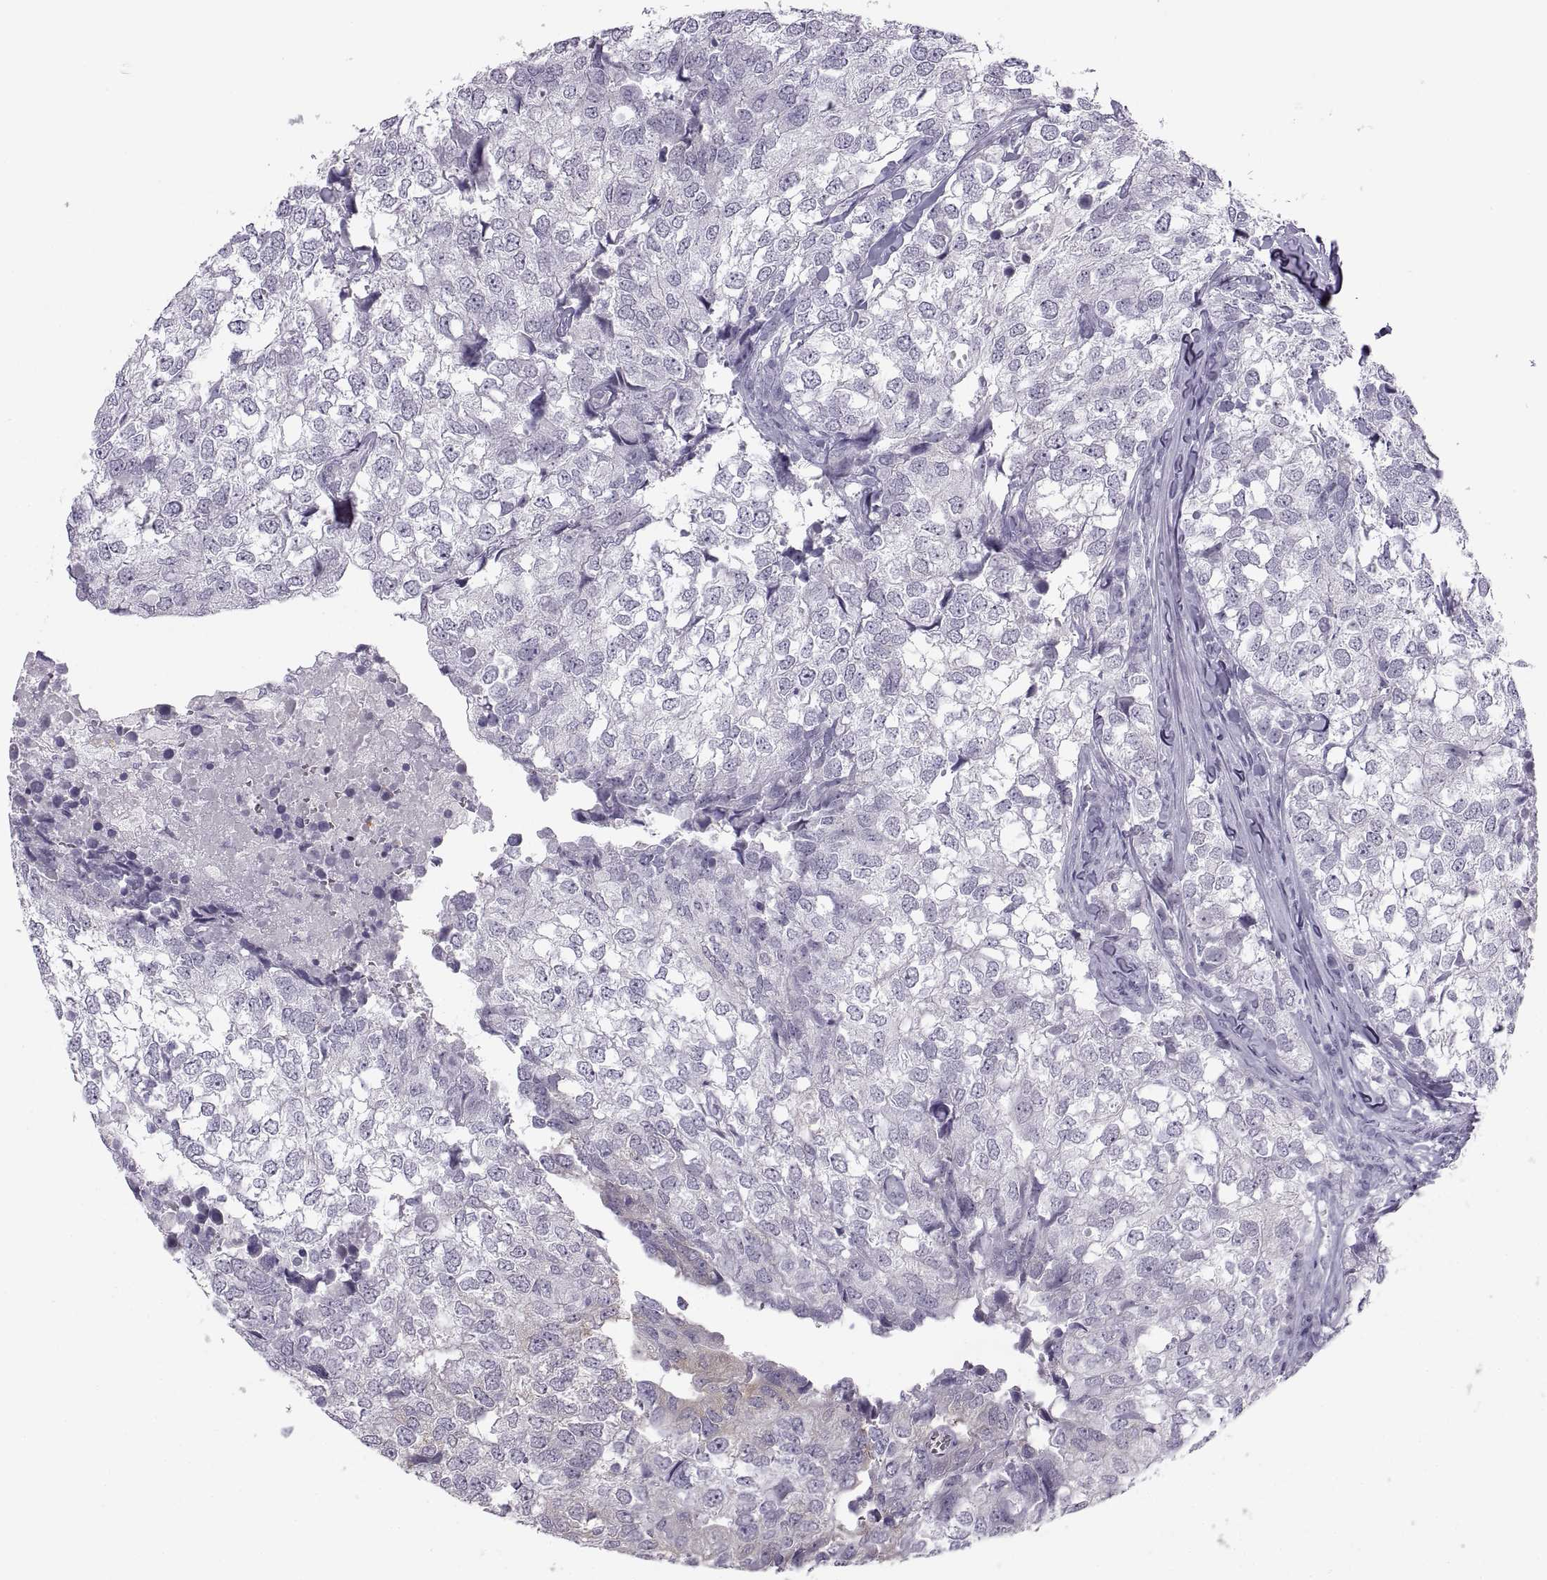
{"staining": {"intensity": "negative", "quantity": "none", "location": "none"}, "tissue": "breast cancer", "cell_type": "Tumor cells", "image_type": "cancer", "snomed": [{"axis": "morphology", "description": "Duct carcinoma"}, {"axis": "topography", "description": "Breast"}], "caption": "The immunohistochemistry micrograph has no significant staining in tumor cells of breast intraductal carcinoma tissue.", "gene": "C3orf22", "patient": {"sex": "female", "age": 30}}